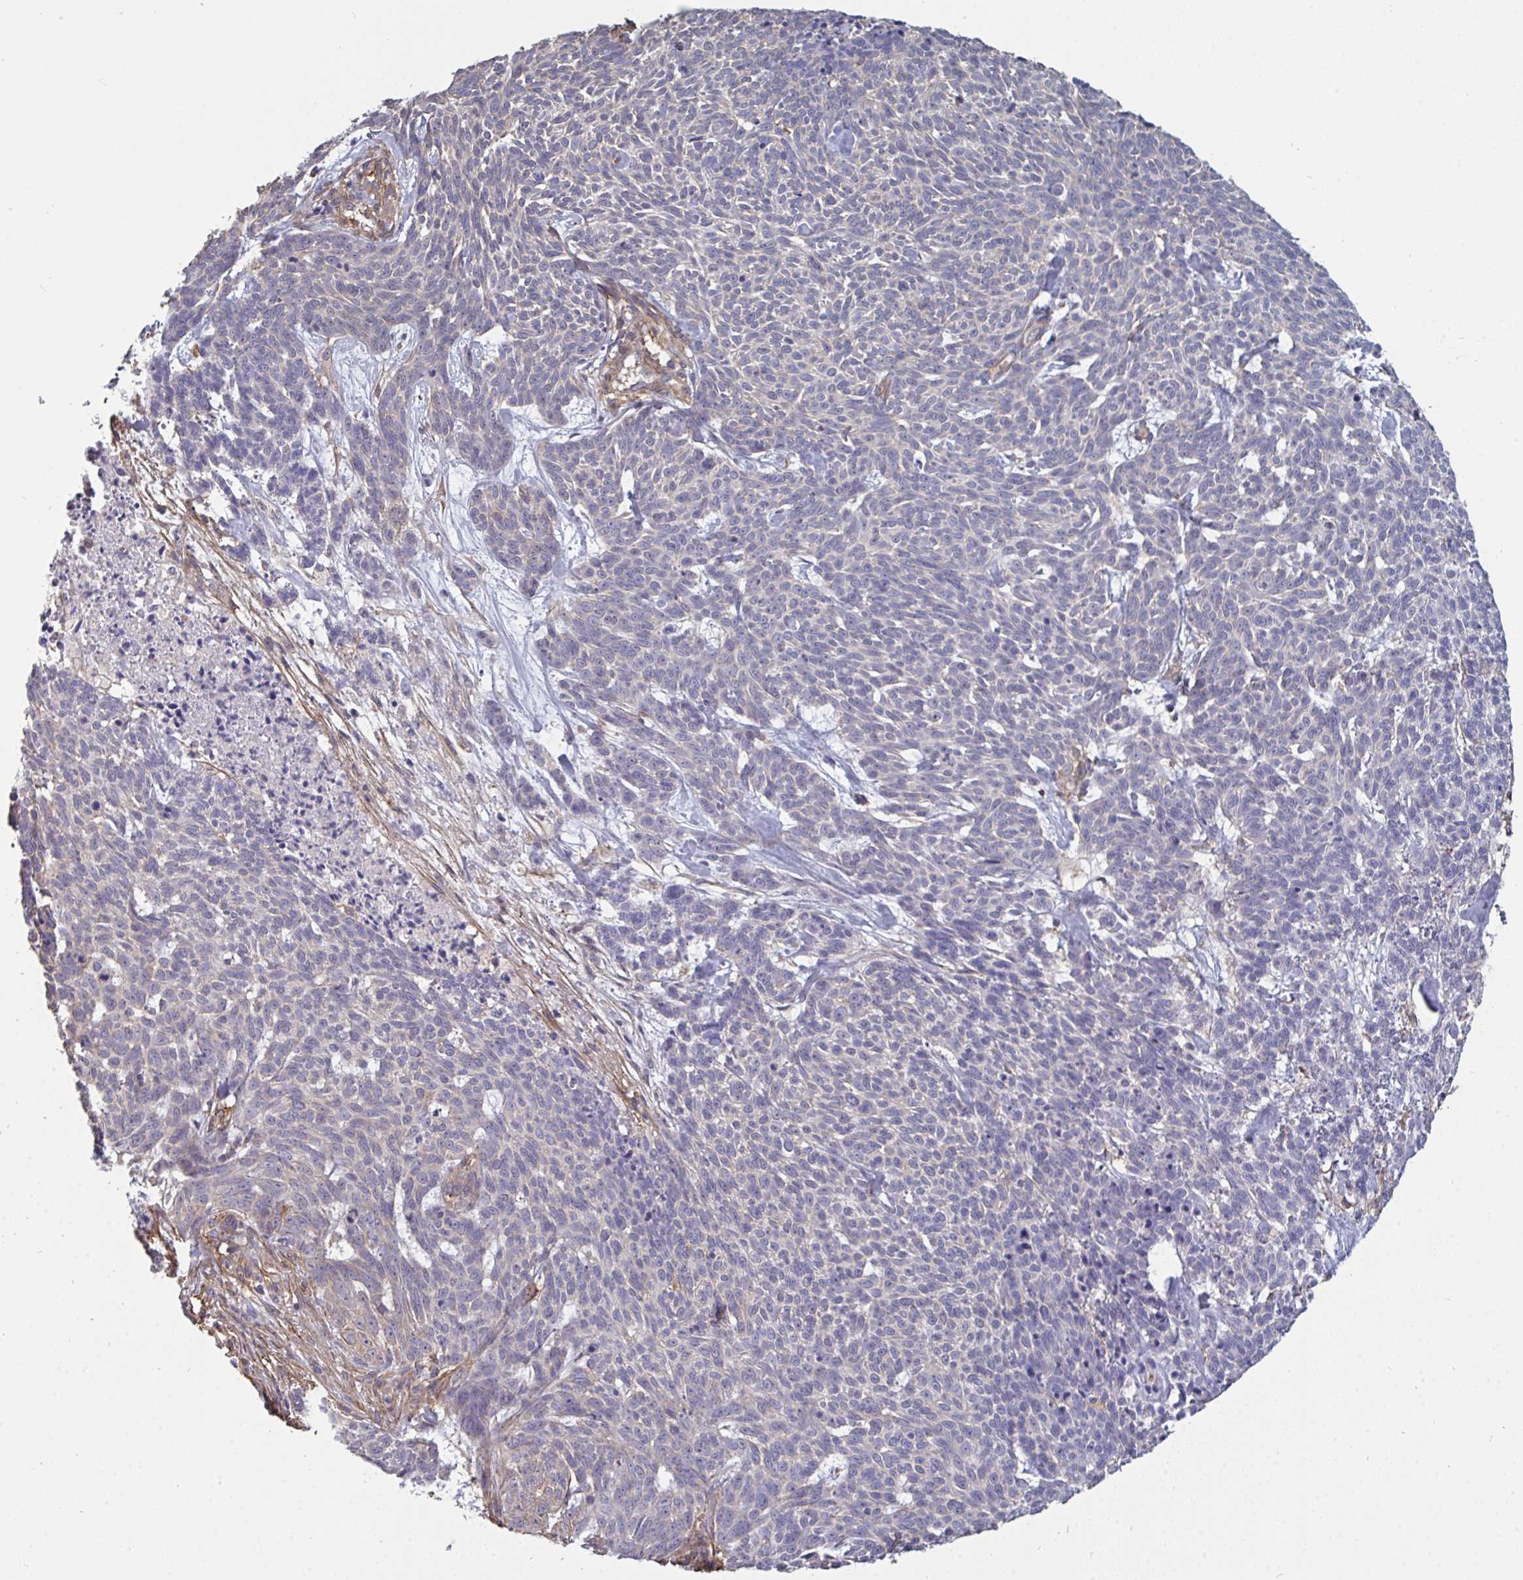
{"staining": {"intensity": "negative", "quantity": "none", "location": "none"}, "tissue": "skin cancer", "cell_type": "Tumor cells", "image_type": "cancer", "snomed": [{"axis": "morphology", "description": "Basal cell carcinoma"}, {"axis": "topography", "description": "Skin"}], "caption": "Basal cell carcinoma (skin) was stained to show a protein in brown. There is no significant staining in tumor cells. The staining is performed using DAB (3,3'-diaminobenzidine) brown chromogen with nuclei counter-stained in using hematoxylin.", "gene": "ISCU", "patient": {"sex": "female", "age": 93}}